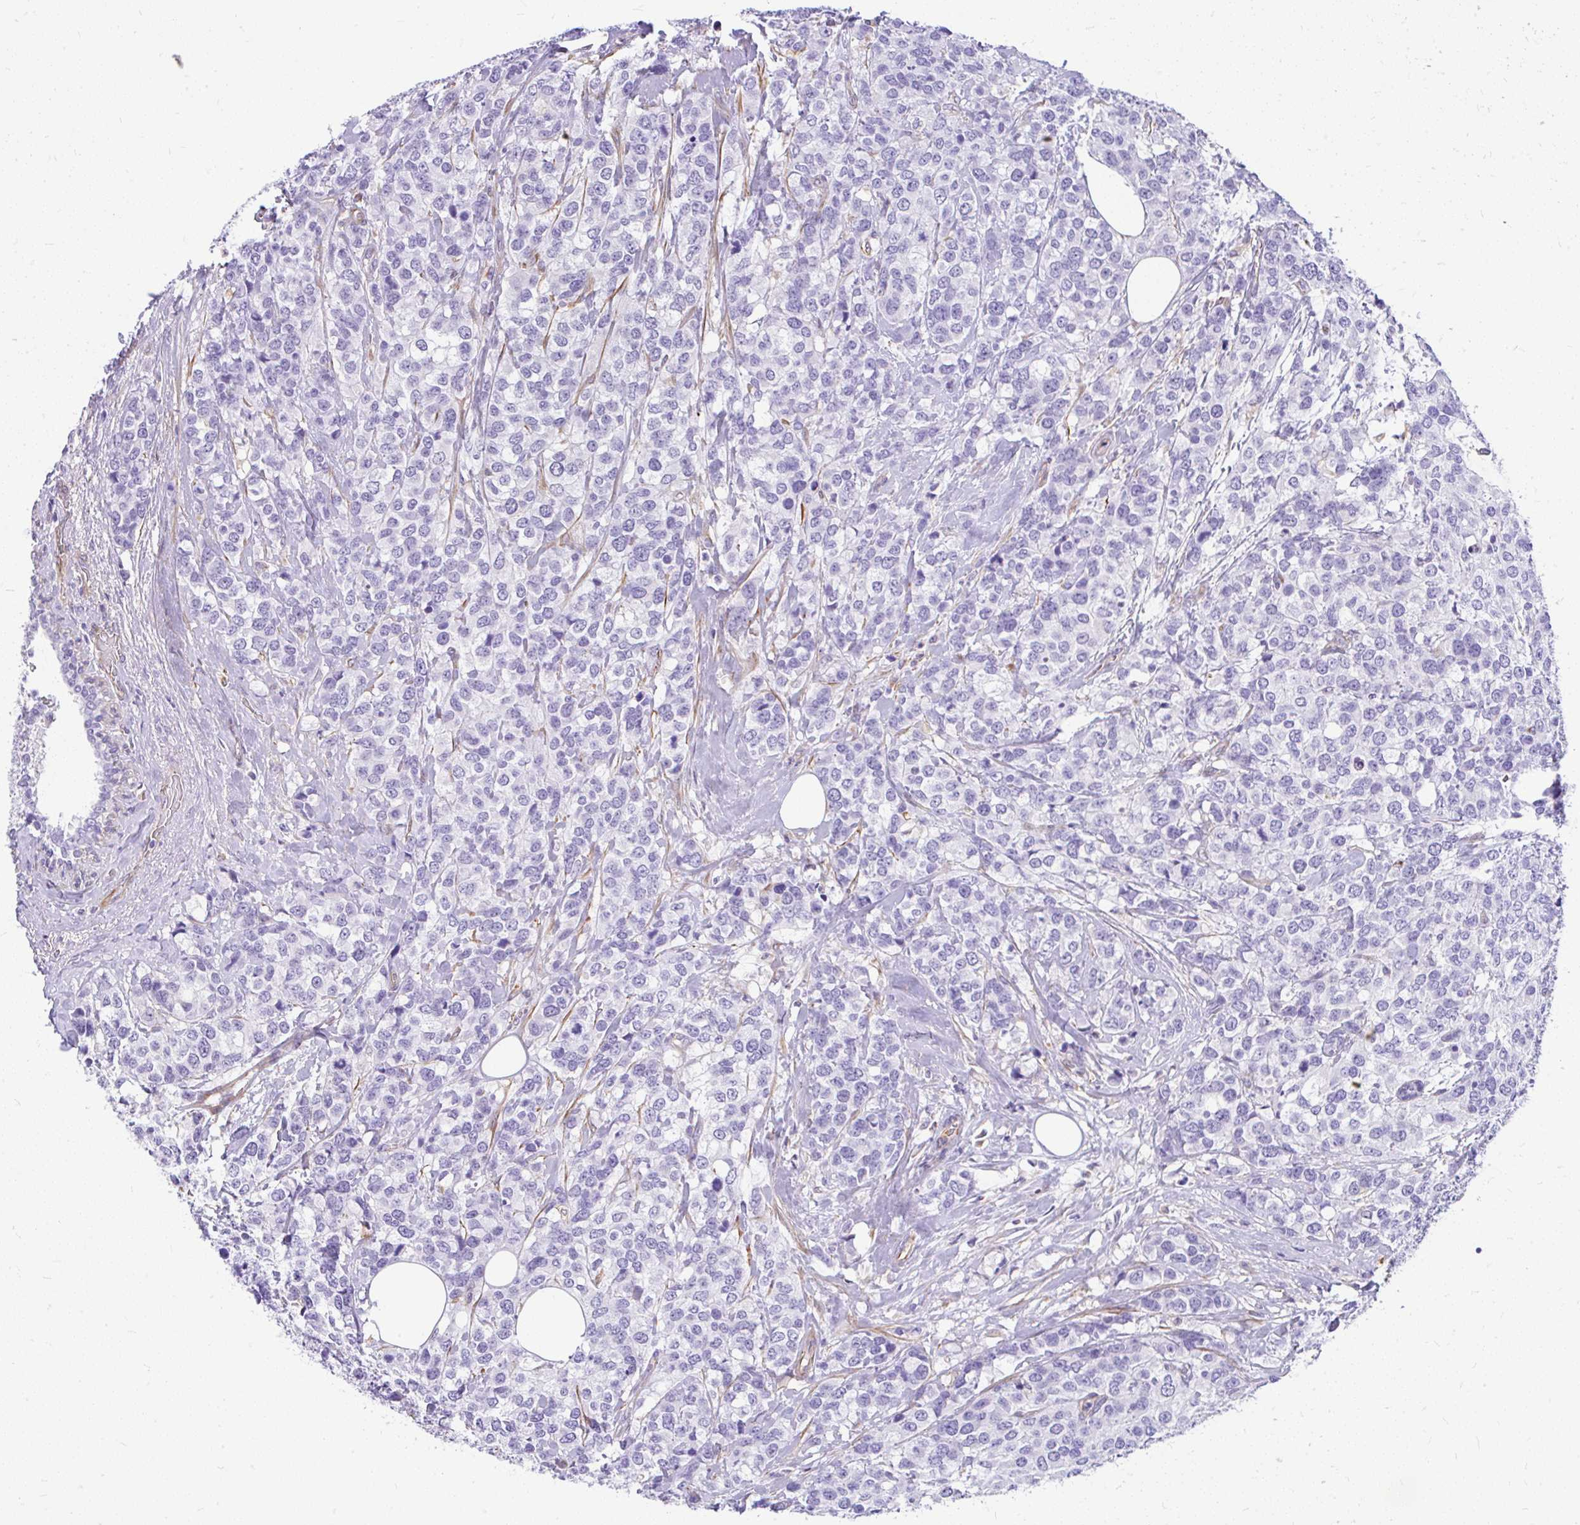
{"staining": {"intensity": "negative", "quantity": "none", "location": "none"}, "tissue": "breast cancer", "cell_type": "Tumor cells", "image_type": "cancer", "snomed": [{"axis": "morphology", "description": "Lobular carcinoma"}, {"axis": "topography", "description": "Breast"}], "caption": "This image is of breast cancer stained with immunohistochemistry (IHC) to label a protein in brown with the nuclei are counter-stained blue. There is no positivity in tumor cells.", "gene": "FAM83C", "patient": {"sex": "female", "age": 59}}